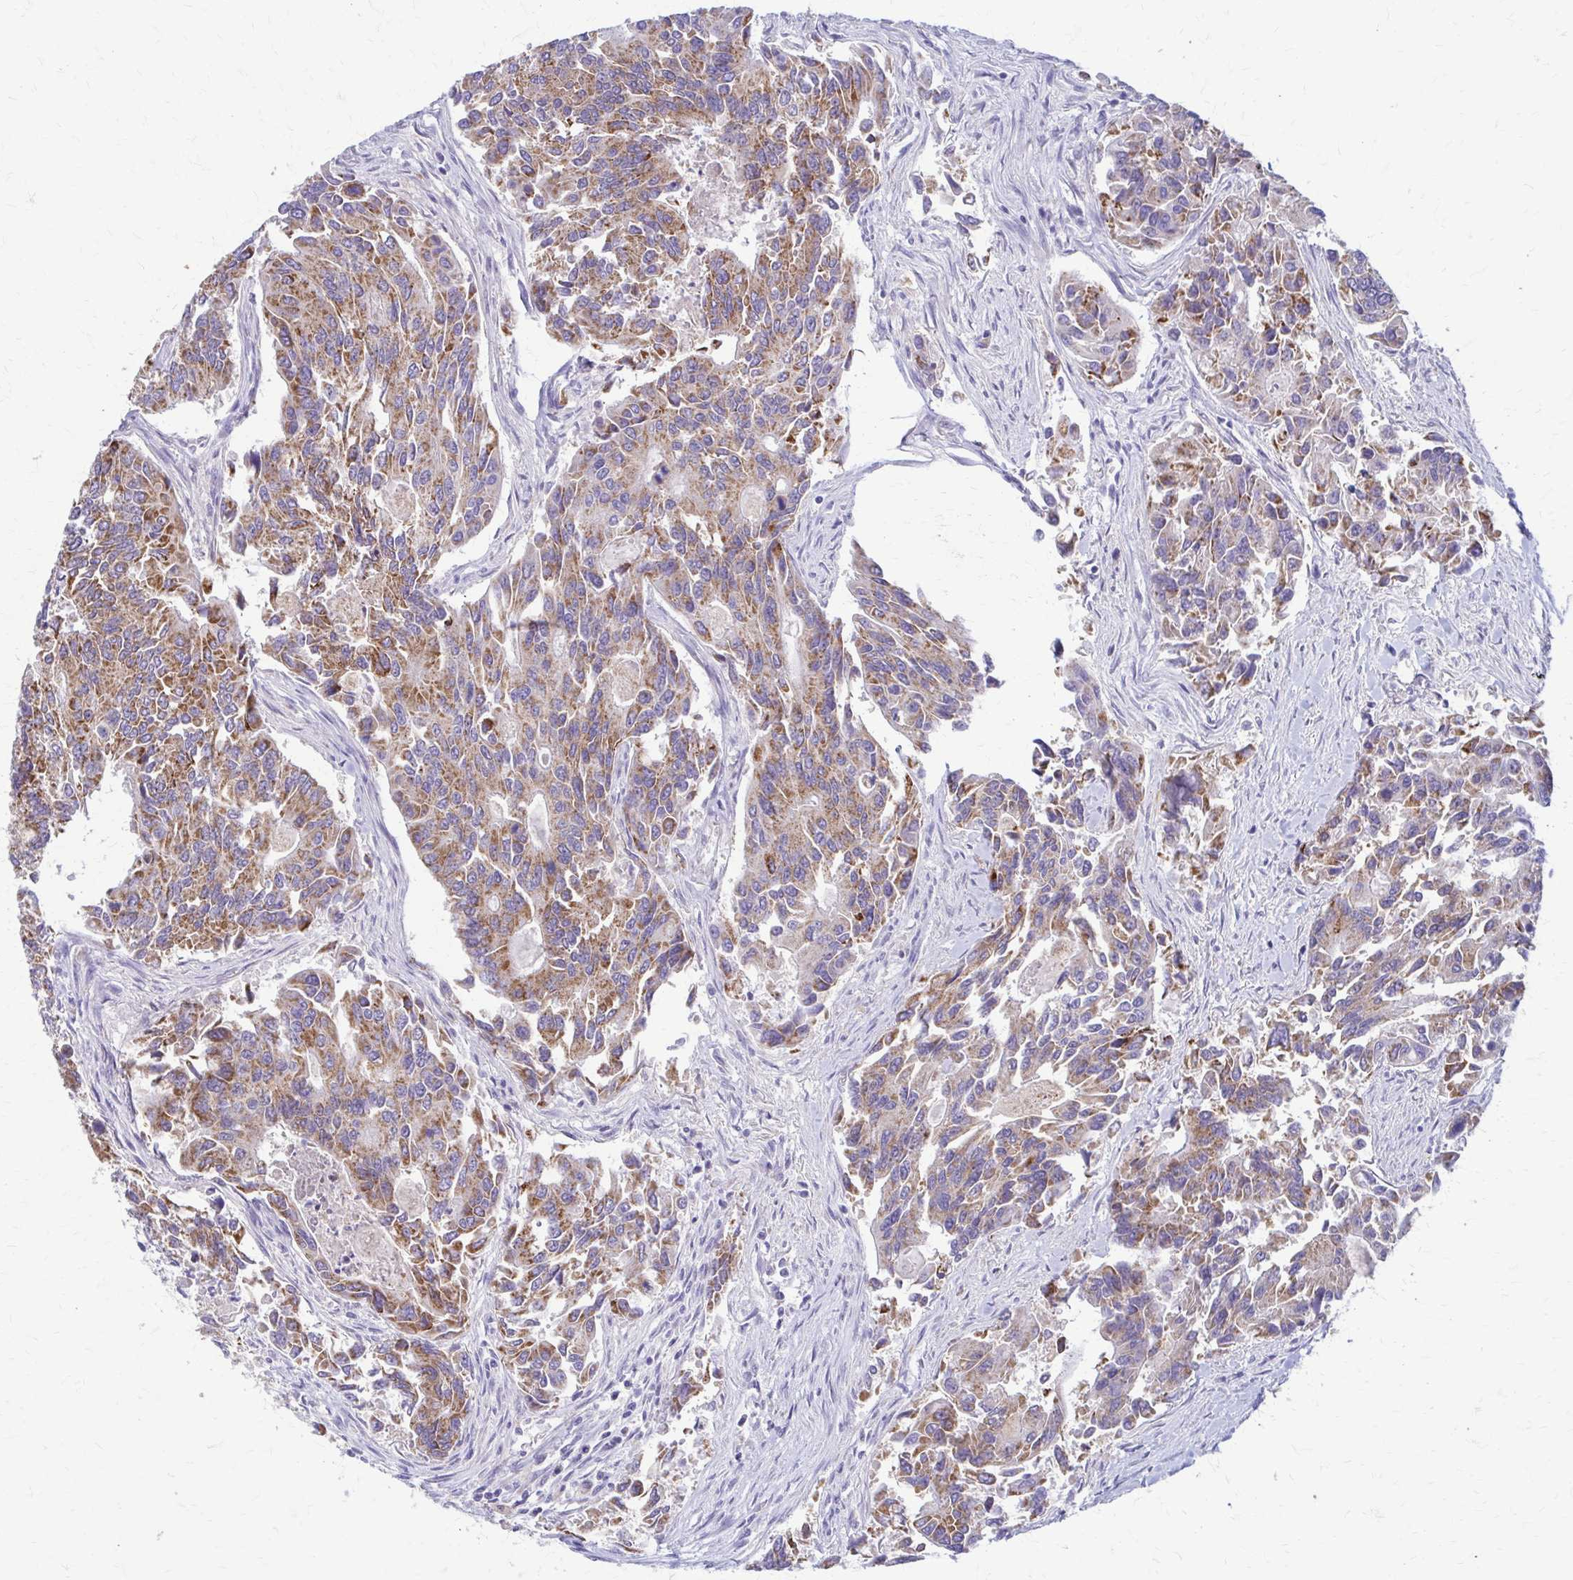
{"staining": {"intensity": "moderate", "quantity": ">75%", "location": "cytoplasmic/membranous"}, "tissue": "colorectal cancer", "cell_type": "Tumor cells", "image_type": "cancer", "snomed": [{"axis": "morphology", "description": "Adenocarcinoma, NOS"}, {"axis": "topography", "description": "Colon"}], "caption": "Moderate cytoplasmic/membranous protein expression is appreciated in approximately >75% of tumor cells in colorectal cancer.", "gene": "SAMD13", "patient": {"sex": "female", "age": 67}}